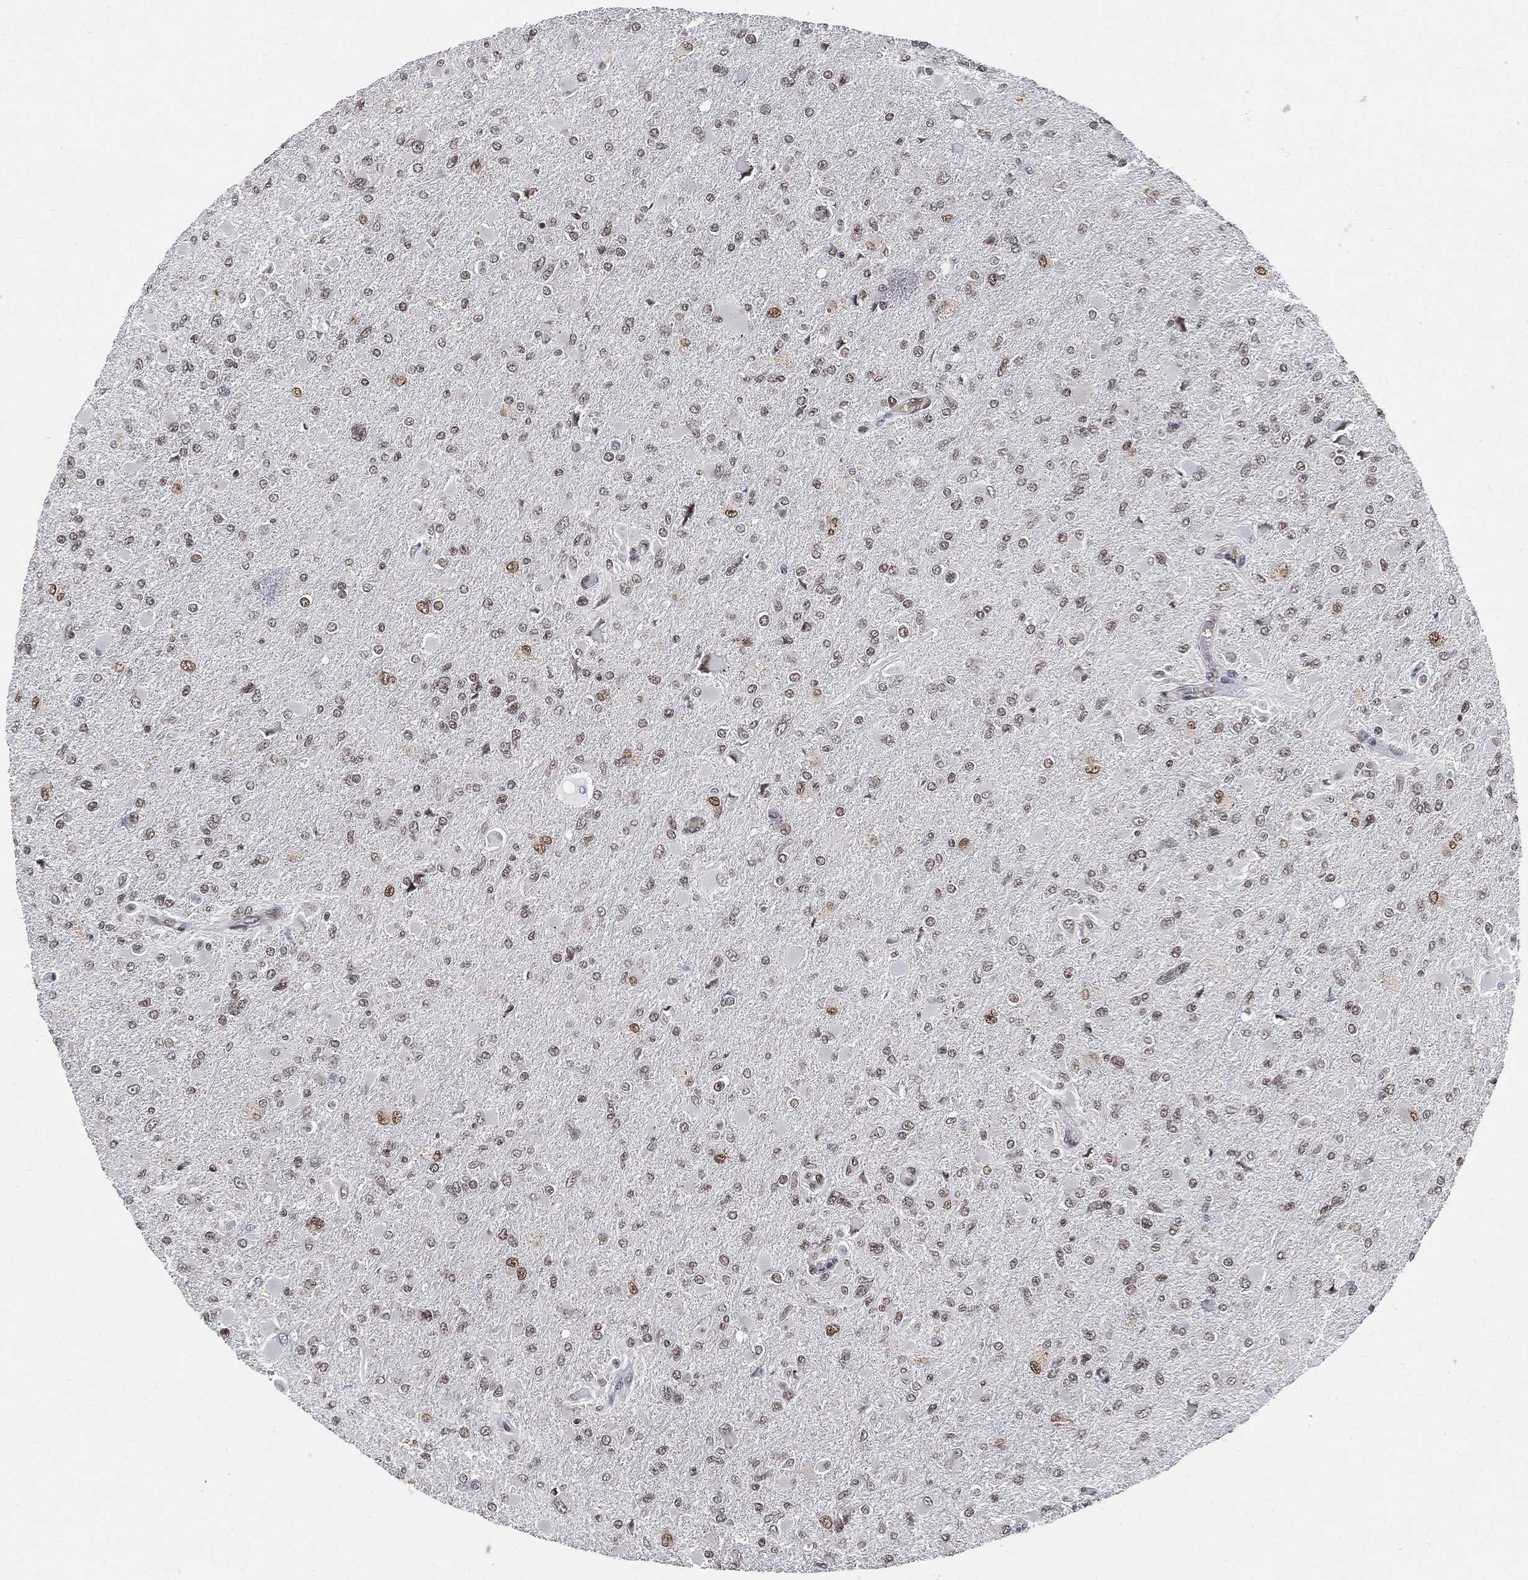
{"staining": {"intensity": "moderate", "quantity": "<25%", "location": "nuclear"}, "tissue": "glioma", "cell_type": "Tumor cells", "image_type": "cancer", "snomed": [{"axis": "morphology", "description": "Glioma, malignant, High grade"}, {"axis": "topography", "description": "Cerebral cortex"}], "caption": "Immunohistochemical staining of human malignant high-grade glioma demonstrates low levels of moderate nuclear positivity in about <25% of tumor cells.", "gene": "YLPM1", "patient": {"sex": "female", "age": 36}}